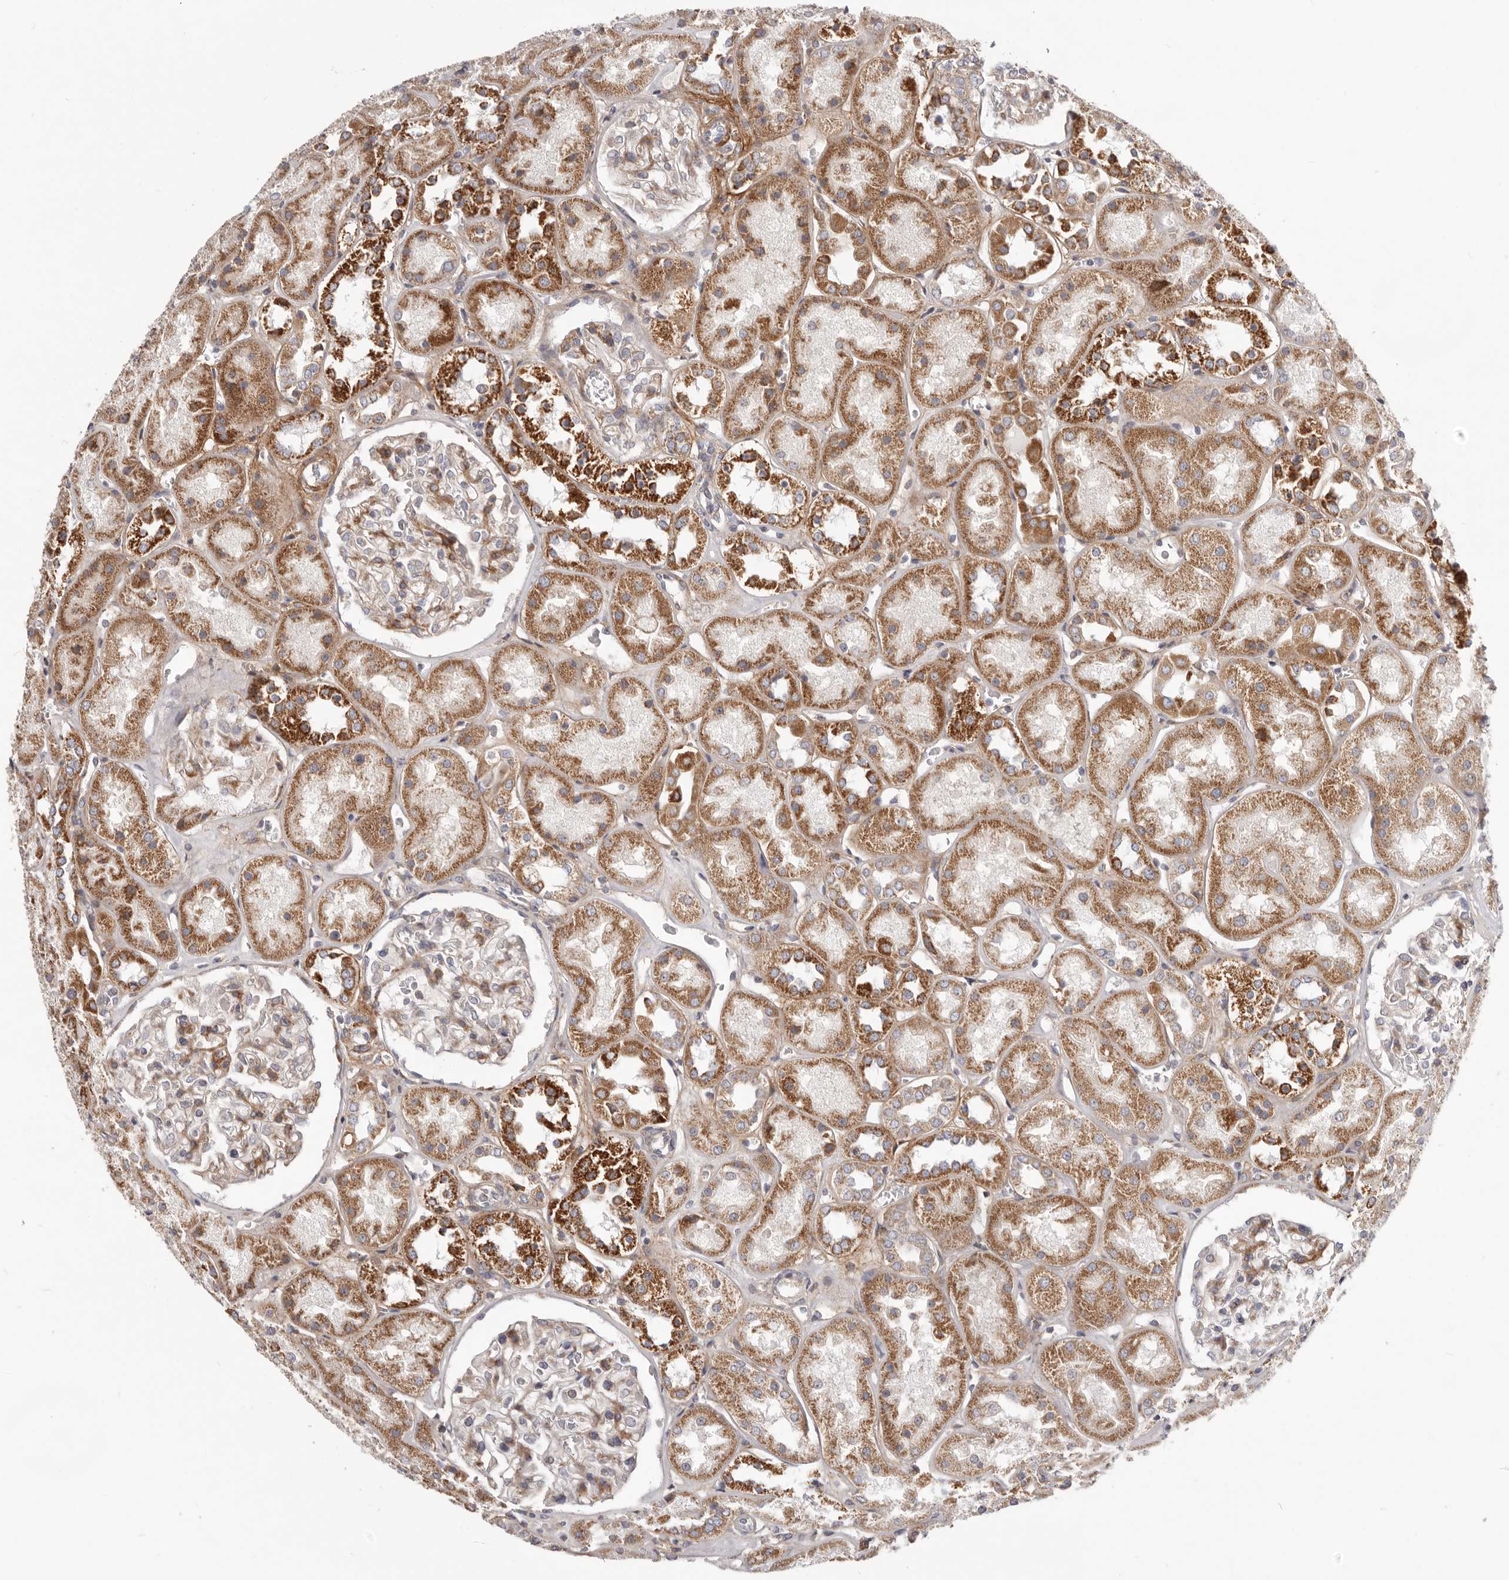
{"staining": {"intensity": "moderate", "quantity": "<25%", "location": "cytoplasmic/membranous"}, "tissue": "kidney", "cell_type": "Cells in glomeruli", "image_type": "normal", "snomed": [{"axis": "morphology", "description": "Normal tissue, NOS"}, {"axis": "topography", "description": "Kidney"}], "caption": "Immunohistochemical staining of benign kidney reveals low levels of moderate cytoplasmic/membranous expression in approximately <25% of cells in glomeruli. The protein of interest is shown in brown color, while the nuclei are stained blue.", "gene": "MRPS10", "patient": {"sex": "male", "age": 70}}